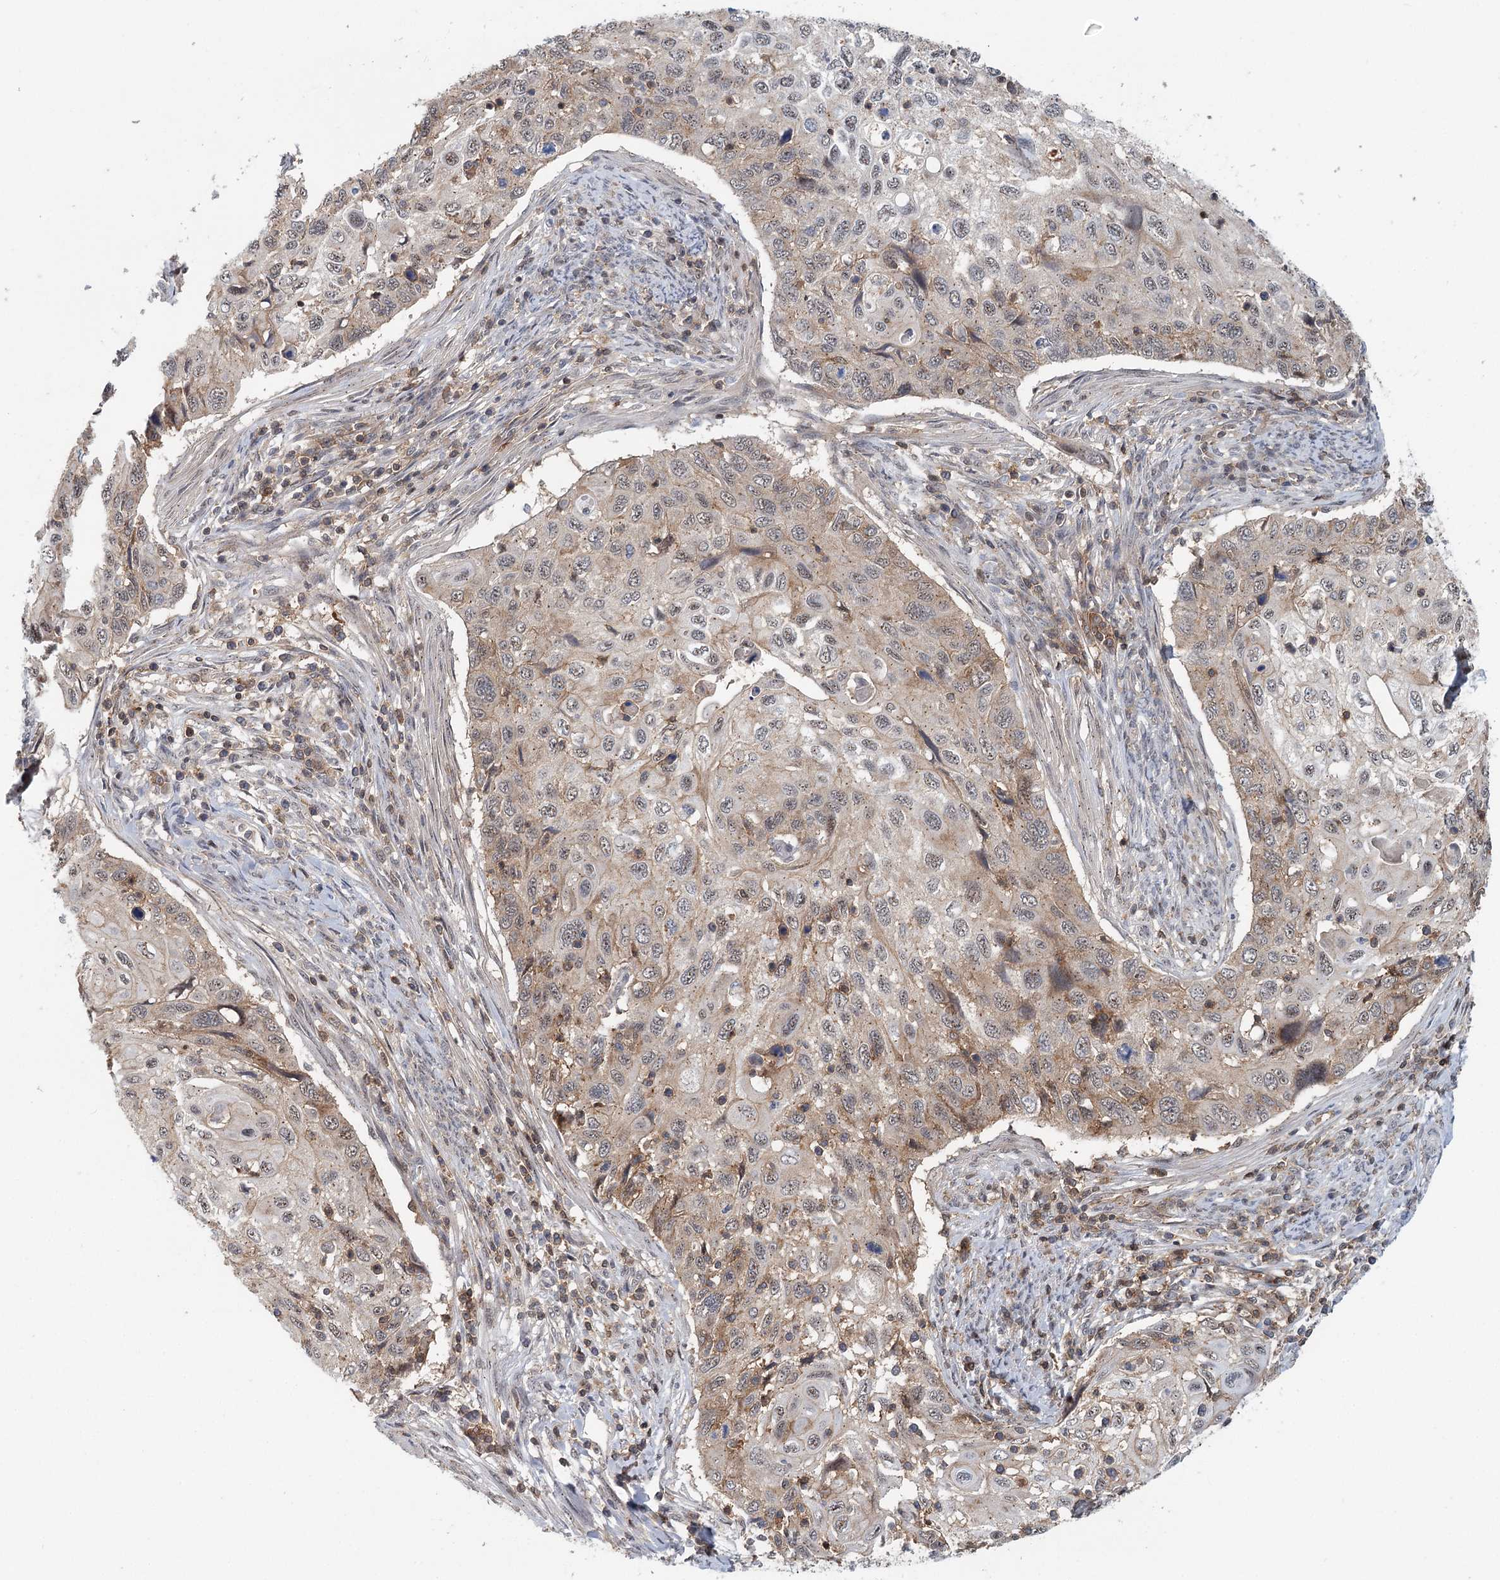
{"staining": {"intensity": "moderate", "quantity": "<25%", "location": "cytoplasmic/membranous,nuclear"}, "tissue": "cervical cancer", "cell_type": "Tumor cells", "image_type": "cancer", "snomed": [{"axis": "morphology", "description": "Squamous cell carcinoma, NOS"}, {"axis": "topography", "description": "Cervix"}], "caption": "A brown stain labels moderate cytoplasmic/membranous and nuclear staining of a protein in human squamous cell carcinoma (cervical) tumor cells.", "gene": "CDC42SE2", "patient": {"sex": "female", "age": 70}}